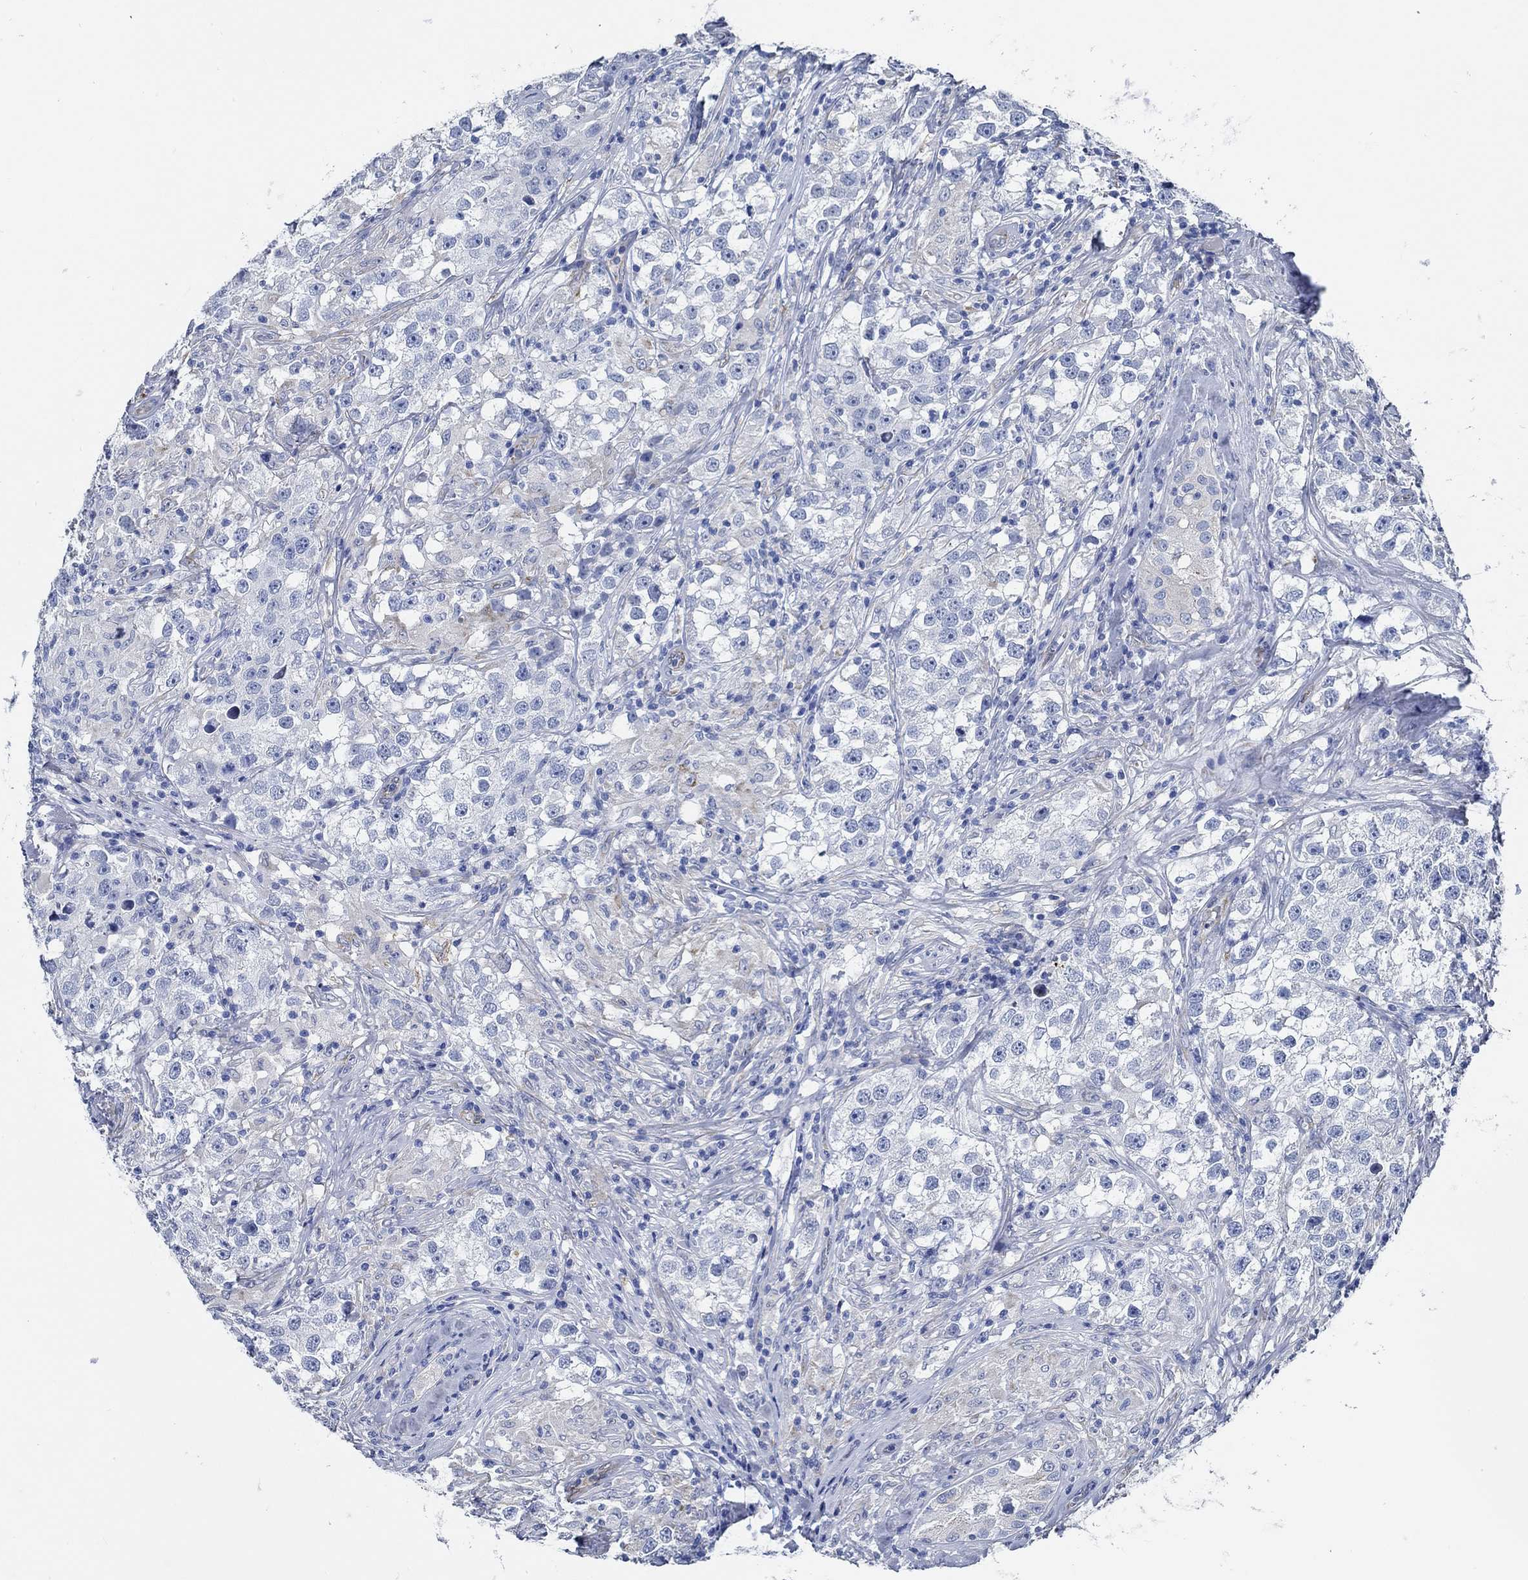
{"staining": {"intensity": "negative", "quantity": "none", "location": "none"}, "tissue": "testis cancer", "cell_type": "Tumor cells", "image_type": "cancer", "snomed": [{"axis": "morphology", "description": "Seminoma, NOS"}, {"axis": "topography", "description": "Testis"}], "caption": "A high-resolution histopathology image shows immunohistochemistry staining of testis cancer (seminoma), which exhibits no significant staining in tumor cells. (DAB (3,3'-diaminobenzidine) IHC visualized using brightfield microscopy, high magnification).", "gene": "HECW2", "patient": {"sex": "male", "age": 46}}